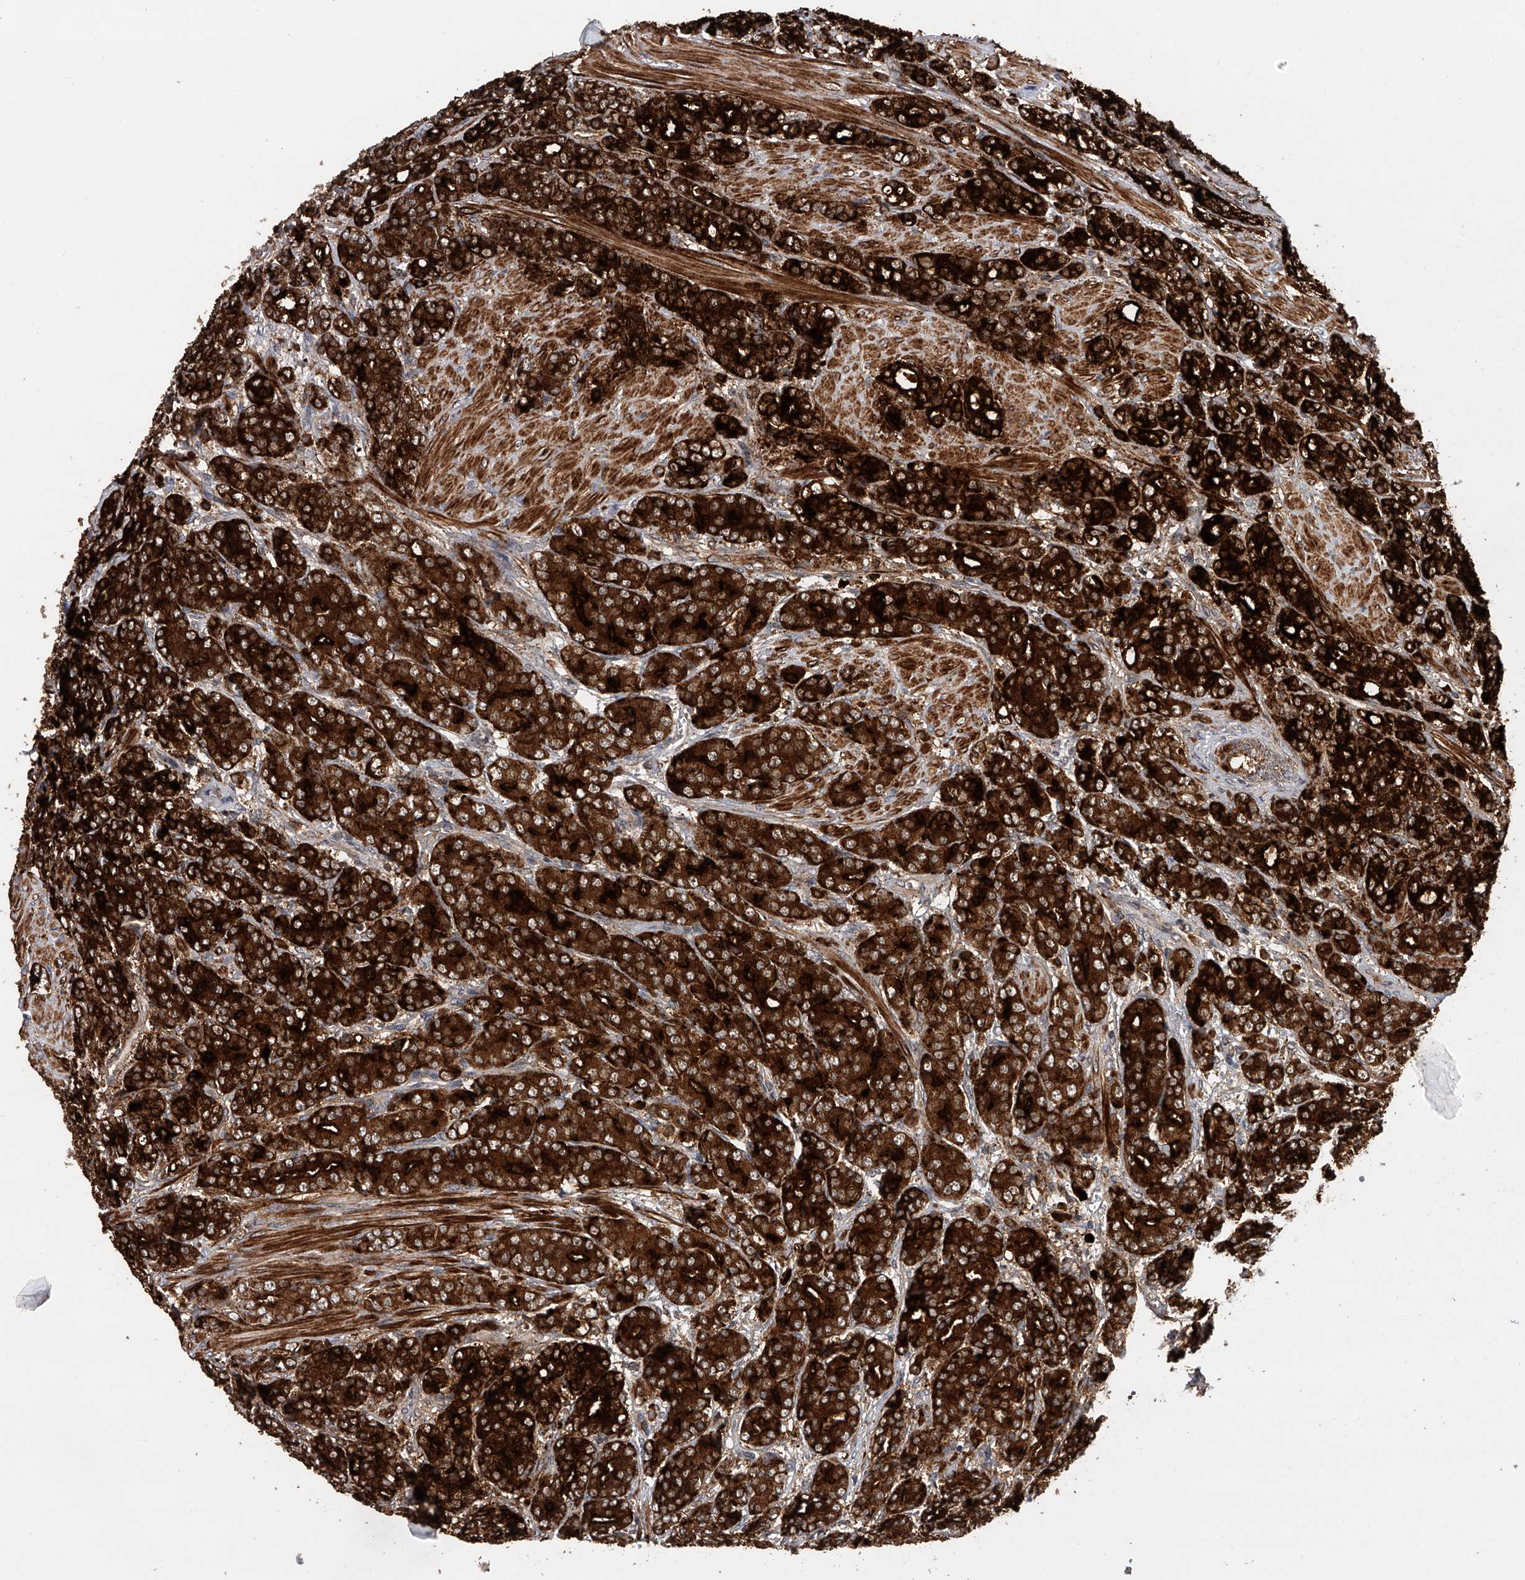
{"staining": {"intensity": "strong", "quantity": ">75%", "location": "cytoplasmic/membranous"}, "tissue": "prostate cancer", "cell_type": "Tumor cells", "image_type": "cancer", "snomed": [{"axis": "morphology", "description": "Adenocarcinoma, High grade"}, {"axis": "topography", "description": "Prostate"}], "caption": "Tumor cells demonstrate high levels of strong cytoplasmic/membranous staining in approximately >75% of cells in human prostate cancer (high-grade adenocarcinoma).", "gene": "SPOCK1", "patient": {"sex": "male", "age": 62}}